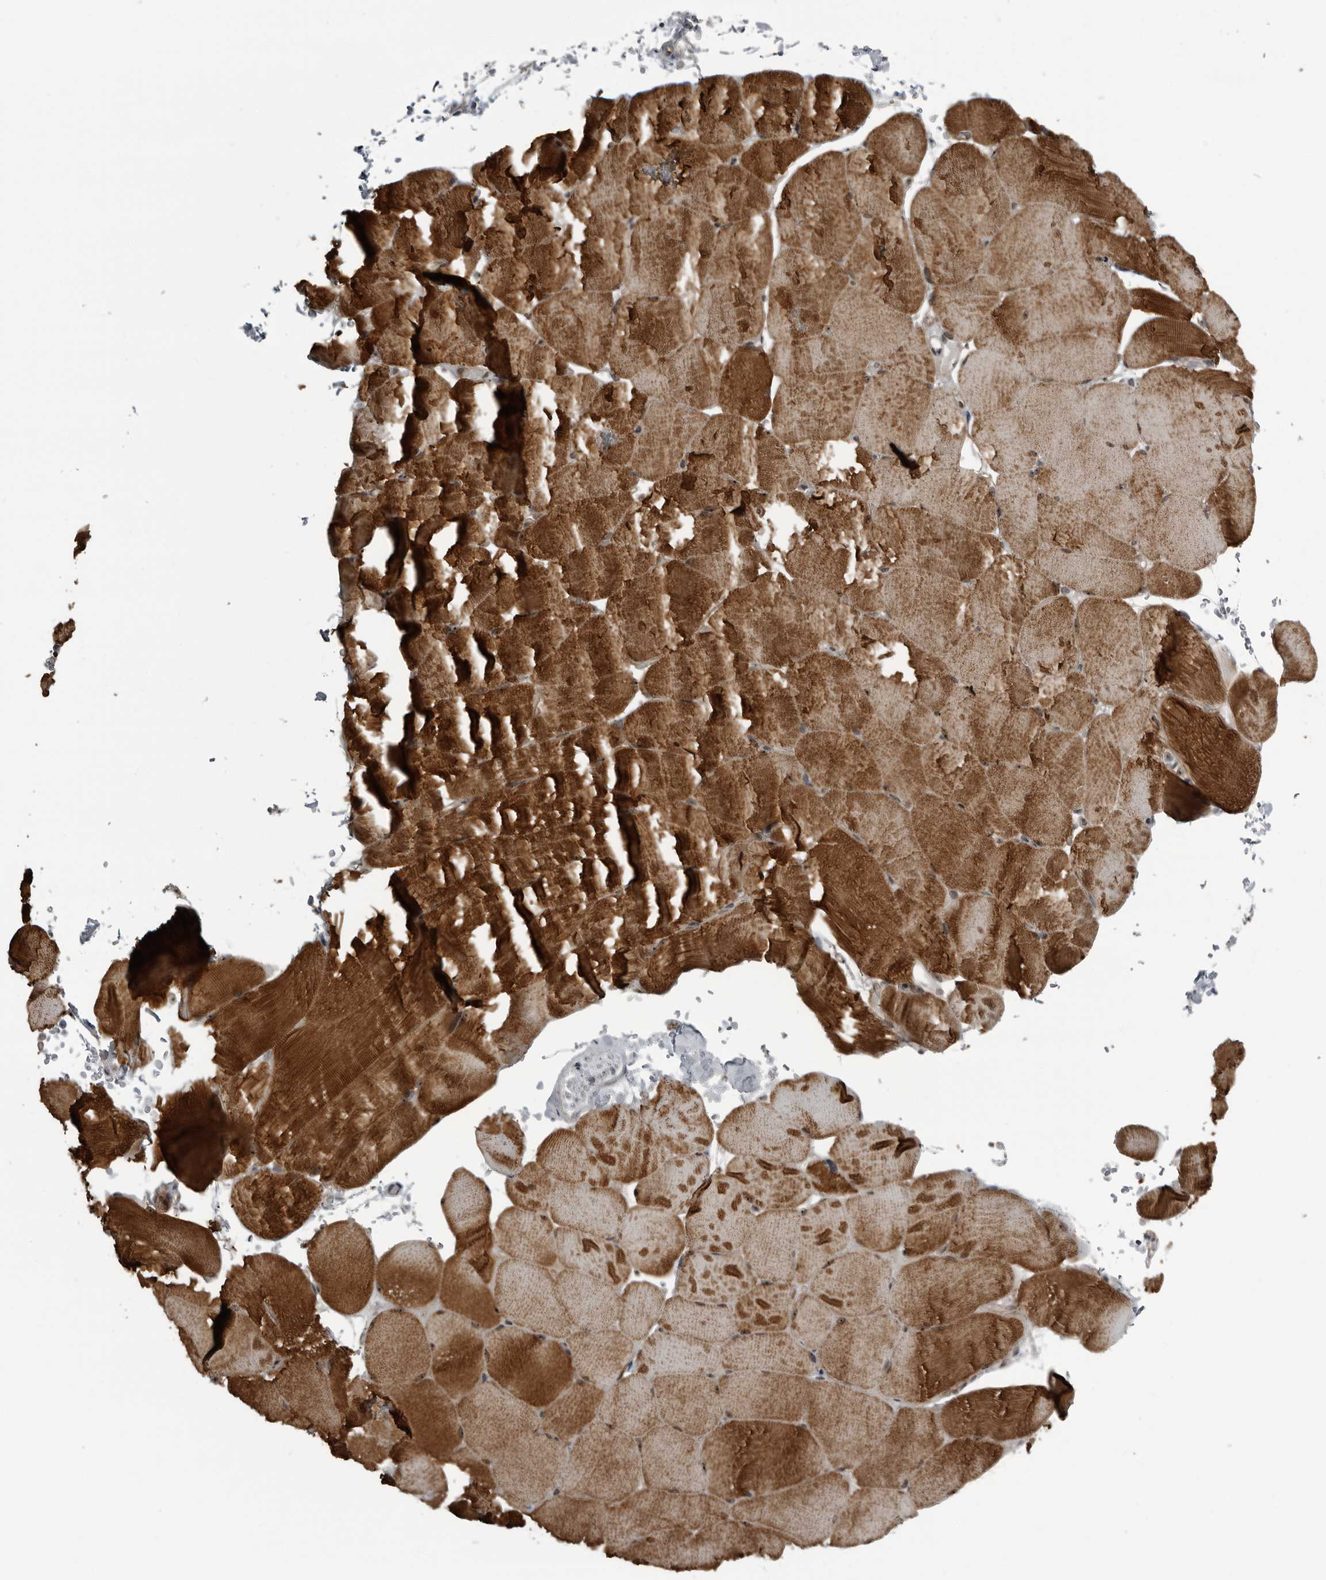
{"staining": {"intensity": "strong", "quantity": ">75%", "location": "cytoplasmic/membranous"}, "tissue": "skeletal muscle", "cell_type": "Myocytes", "image_type": "normal", "snomed": [{"axis": "morphology", "description": "Normal tissue, NOS"}, {"axis": "topography", "description": "Skeletal muscle"}, {"axis": "topography", "description": "Parathyroid gland"}], "caption": "The histopathology image displays immunohistochemical staining of normal skeletal muscle. There is strong cytoplasmic/membranous staining is appreciated in about >75% of myocytes.", "gene": "FAM102B", "patient": {"sex": "female", "age": 37}}